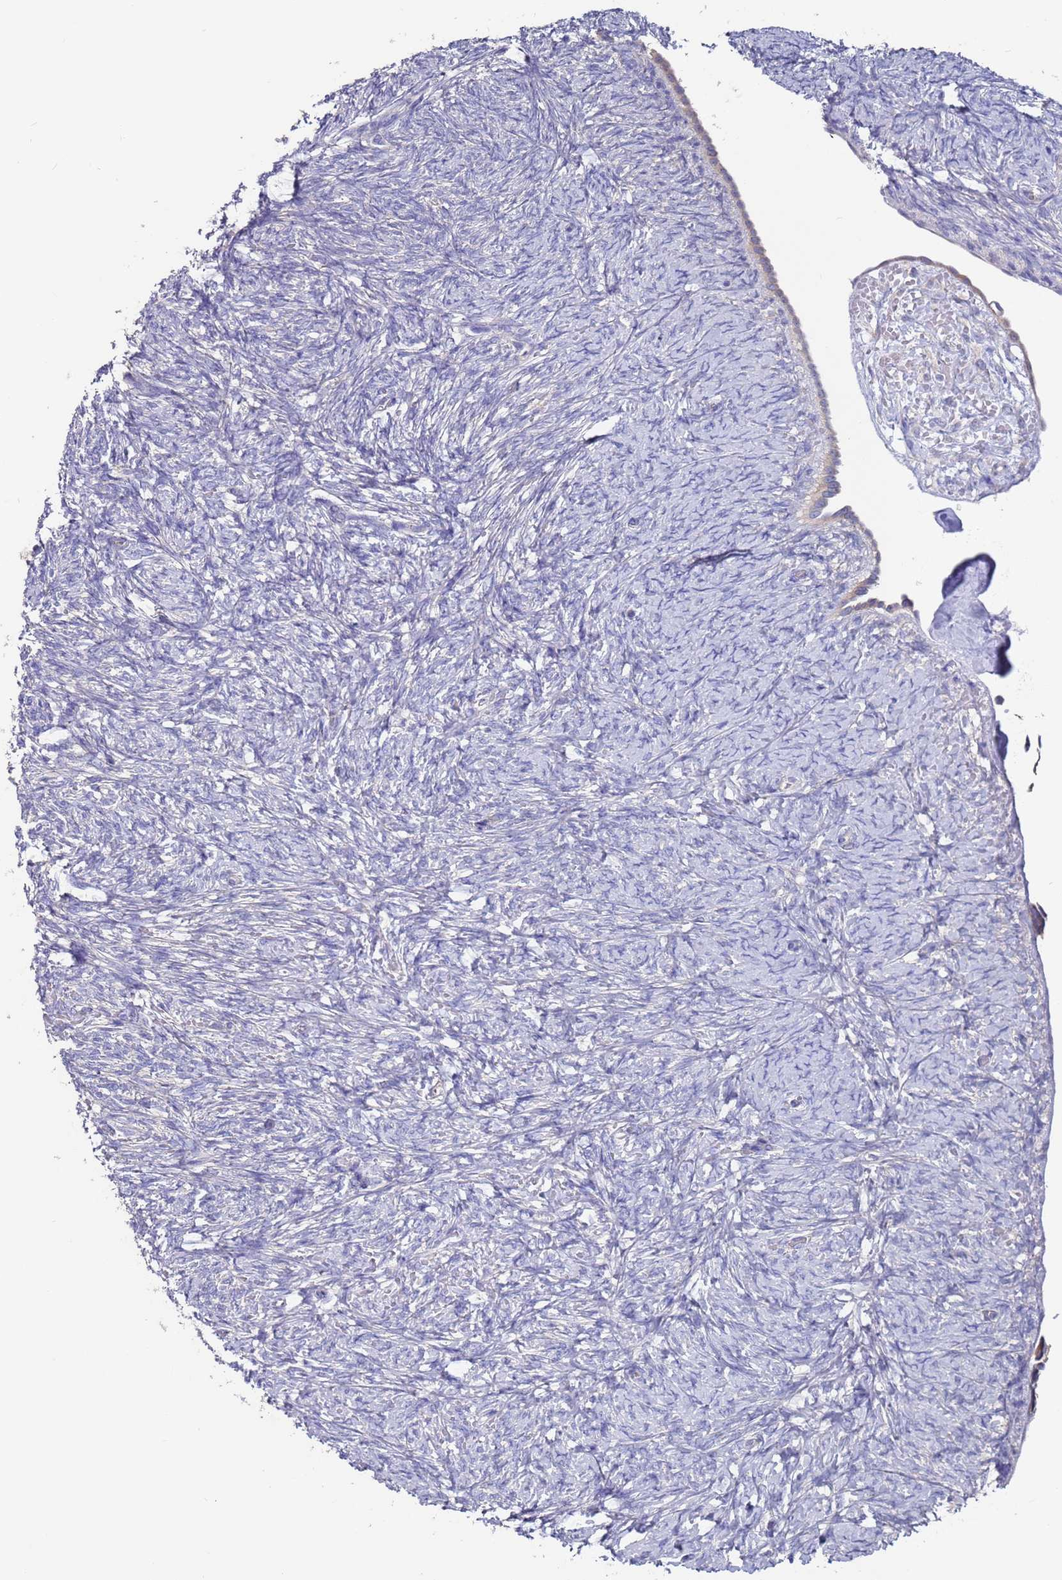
{"staining": {"intensity": "negative", "quantity": "none", "location": "none"}, "tissue": "ovary", "cell_type": "Ovarian stroma cells", "image_type": "normal", "snomed": [{"axis": "morphology", "description": "Normal tissue, NOS"}, {"axis": "topography", "description": "Ovary"}], "caption": "Immunohistochemistry of benign ovary demonstrates no positivity in ovarian stroma cells.", "gene": "KRTCAP3", "patient": {"sex": "female", "age": 41}}